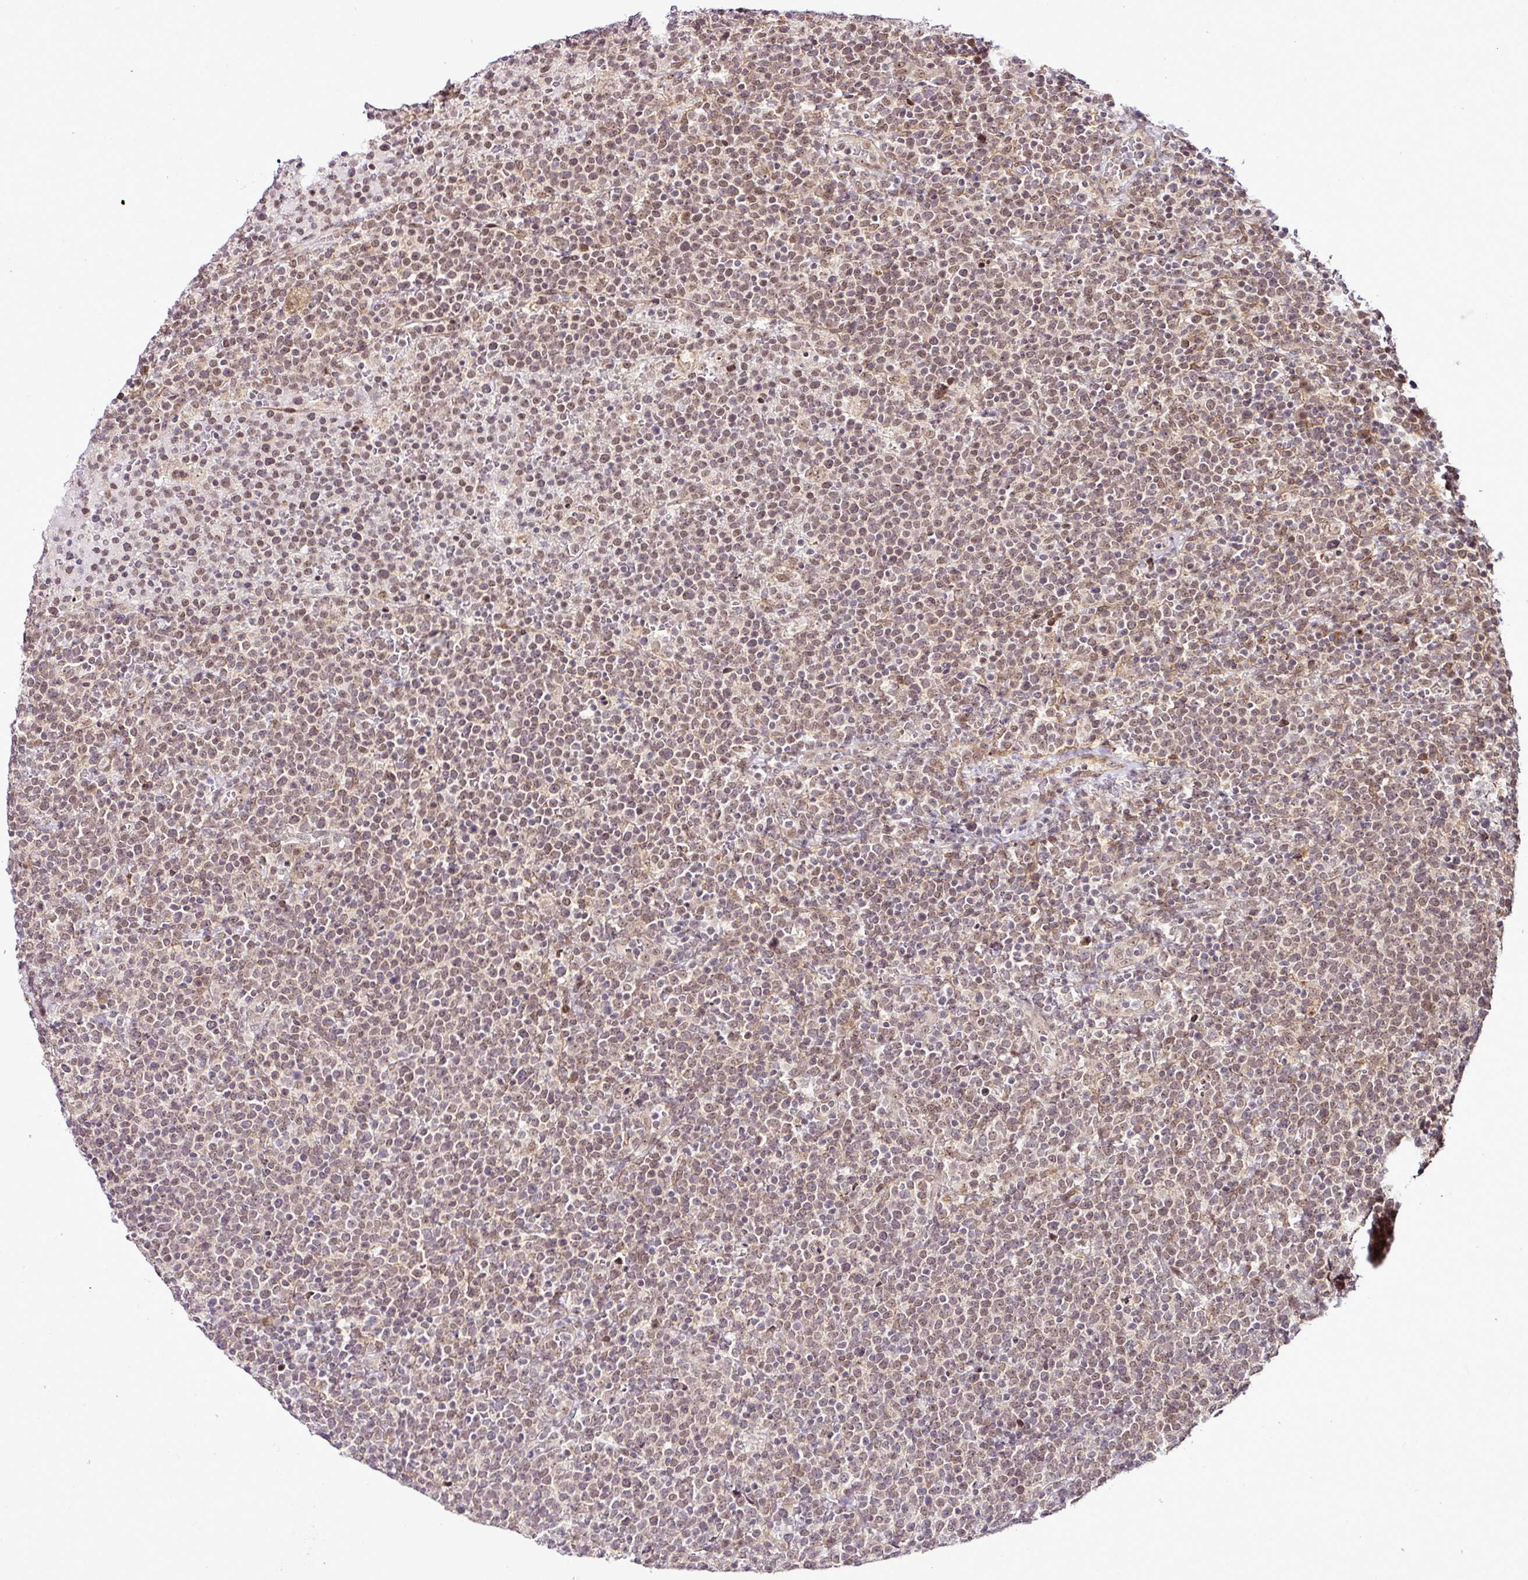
{"staining": {"intensity": "weak", "quantity": "<25%", "location": "nuclear"}, "tissue": "lymphoma", "cell_type": "Tumor cells", "image_type": "cancer", "snomed": [{"axis": "morphology", "description": "Malignant lymphoma, non-Hodgkin's type, High grade"}, {"axis": "topography", "description": "Lymph node"}], "caption": "IHC histopathology image of human lymphoma stained for a protein (brown), which reveals no expression in tumor cells.", "gene": "FAM153A", "patient": {"sex": "male", "age": 61}}